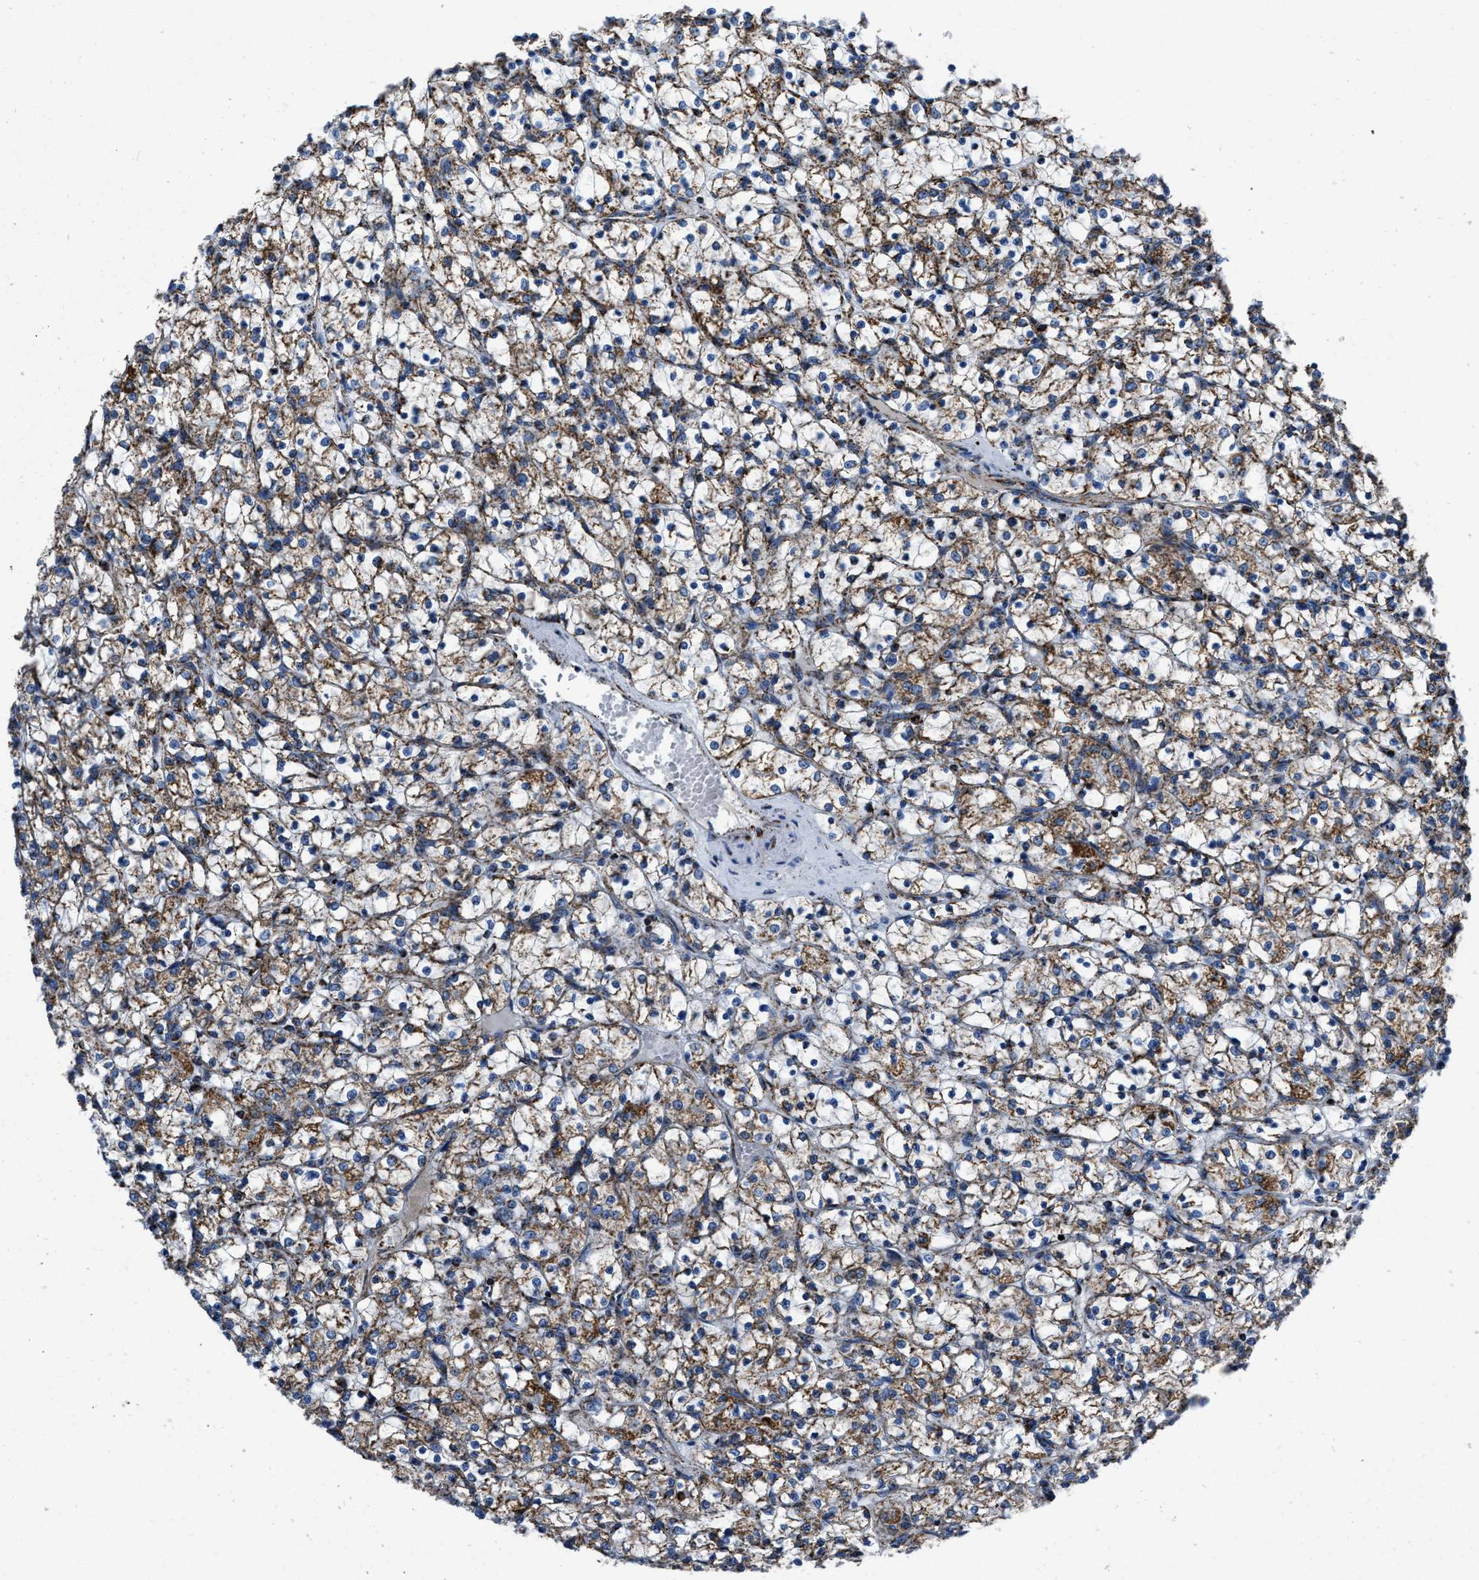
{"staining": {"intensity": "moderate", "quantity": ">75%", "location": "cytoplasmic/membranous"}, "tissue": "renal cancer", "cell_type": "Tumor cells", "image_type": "cancer", "snomed": [{"axis": "morphology", "description": "Adenocarcinoma, NOS"}, {"axis": "topography", "description": "Kidney"}], "caption": "Immunohistochemistry (IHC) (DAB) staining of renal cancer reveals moderate cytoplasmic/membranous protein expression in about >75% of tumor cells. The staining is performed using DAB brown chromogen to label protein expression. The nuclei are counter-stained blue using hematoxylin.", "gene": "NSD3", "patient": {"sex": "female", "age": 69}}